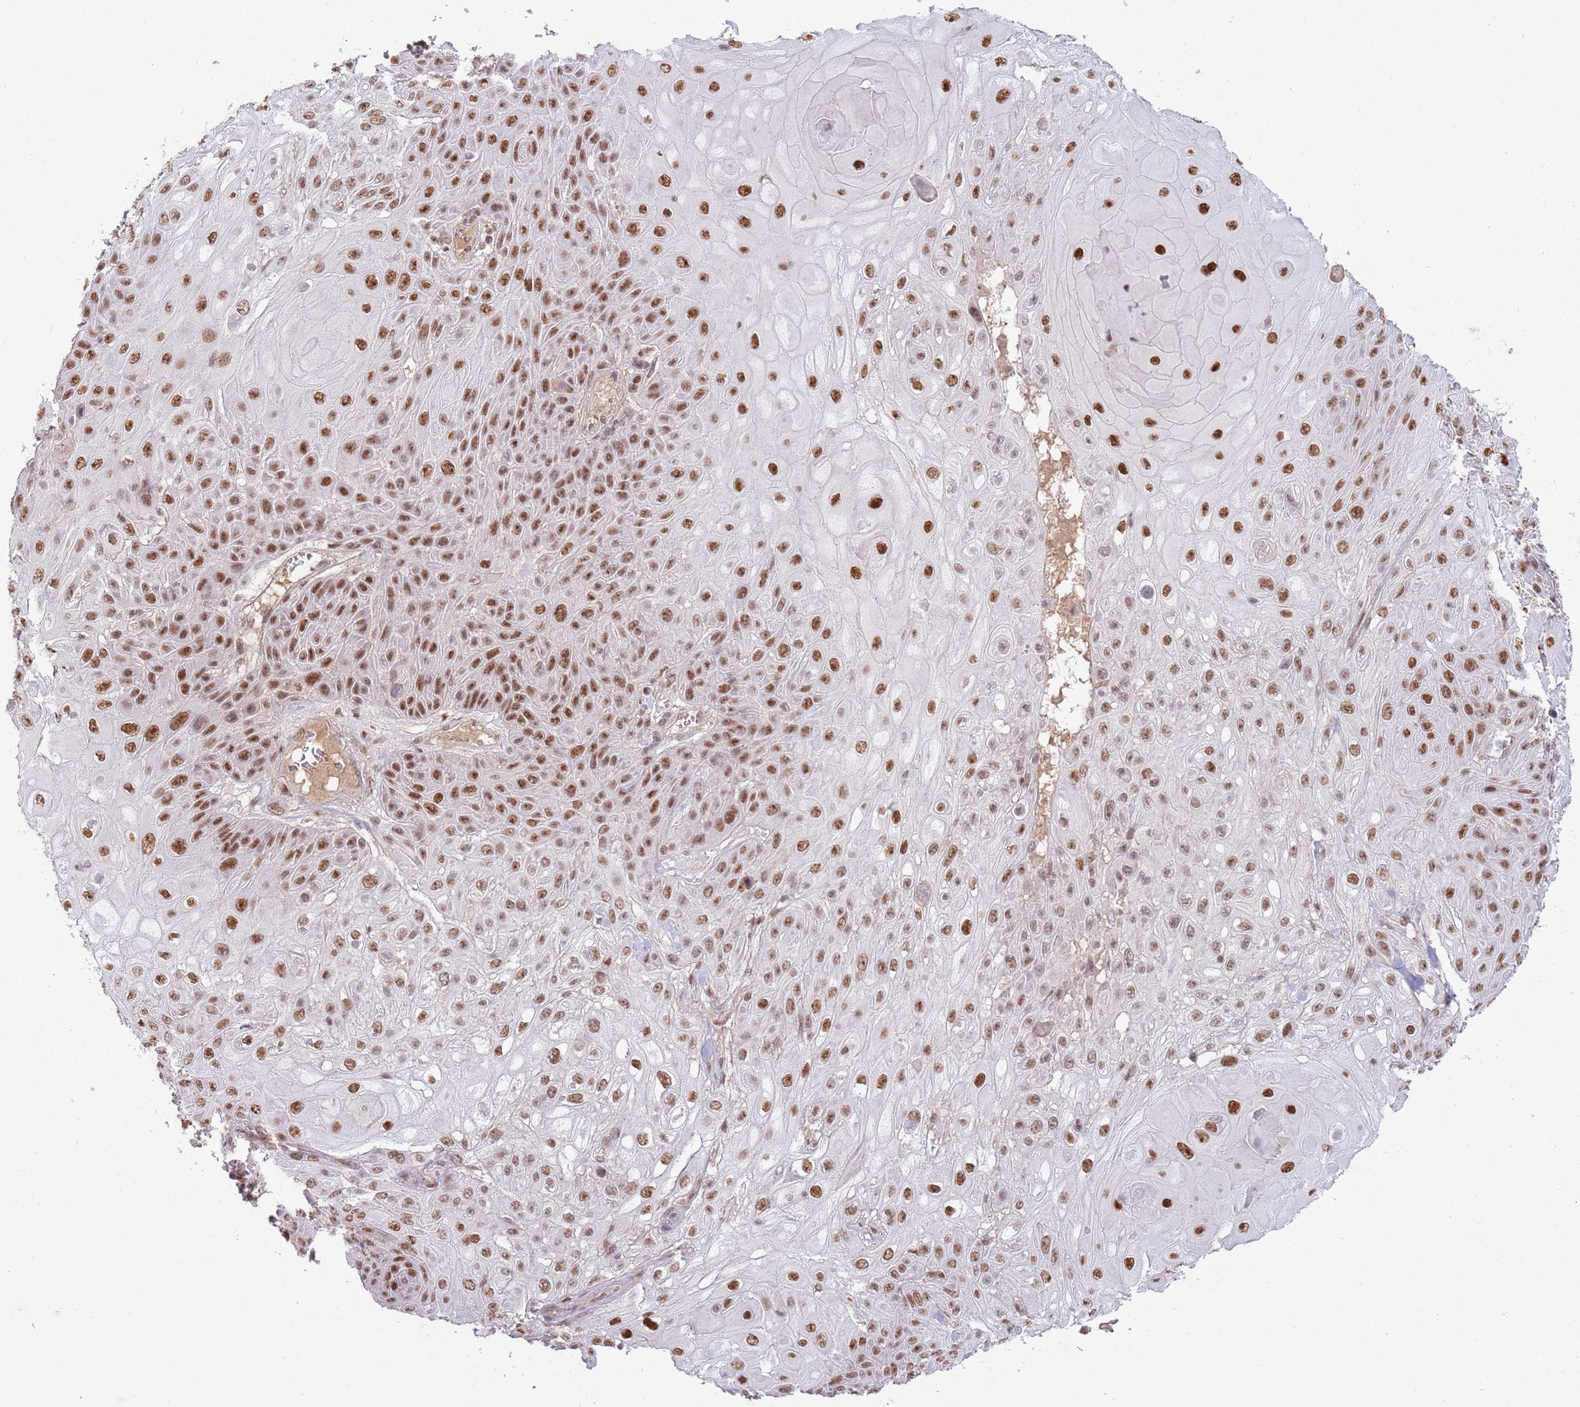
{"staining": {"intensity": "strong", "quantity": ">75%", "location": "nuclear"}, "tissue": "skin cancer", "cell_type": "Tumor cells", "image_type": "cancer", "snomed": [{"axis": "morphology", "description": "Normal tissue, NOS"}, {"axis": "morphology", "description": "Squamous cell carcinoma, NOS"}, {"axis": "topography", "description": "Skin"}, {"axis": "topography", "description": "Cartilage tissue"}], "caption": "Immunohistochemistry (IHC) staining of skin squamous cell carcinoma, which displays high levels of strong nuclear positivity in about >75% of tumor cells indicating strong nuclear protein positivity. The staining was performed using DAB (3,3'-diaminobenzidine) (brown) for protein detection and nuclei were counterstained in hematoxylin (blue).", "gene": "ZBTB7A", "patient": {"sex": "female", "age": 79}}